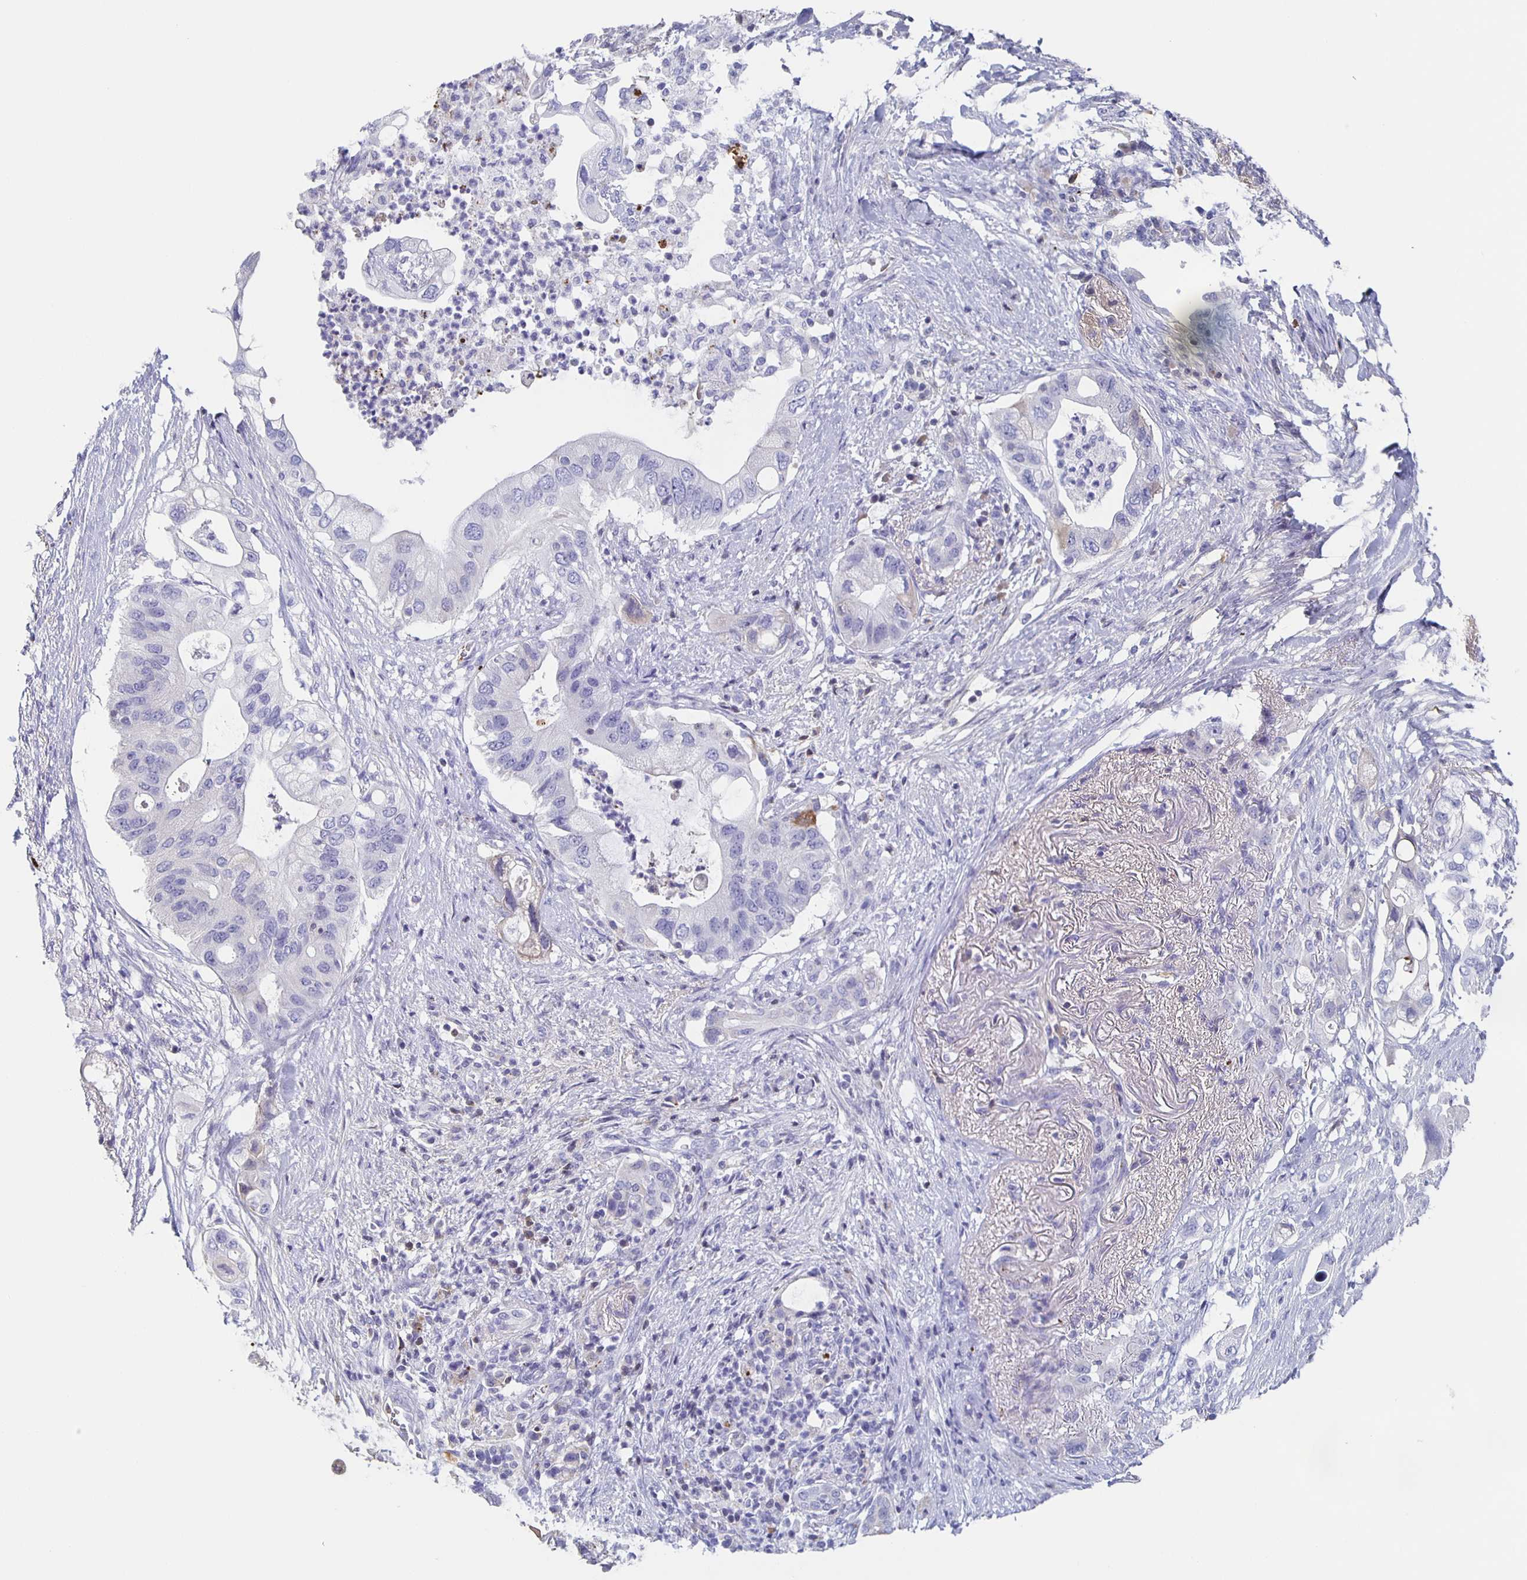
{"staining": {"intensity": "negative", "quantity": "none", "location": "none"}, "tissue": "pancreatic cancer", "cell_type": "Tumor cells", "image_type": "cancer", "snomed": [{"axis": "morphology", "description": "Adenocarcinoma, NOS"}, {"axis": "topography", "description": "Pancreas"}], "caption": "Adenocarcinoma (pancreatic) stained for a protein using immunohistochemistry displays no expression tumor cells.", "gene": "FGA", "patient": {"sex": "female", "age": 72}}